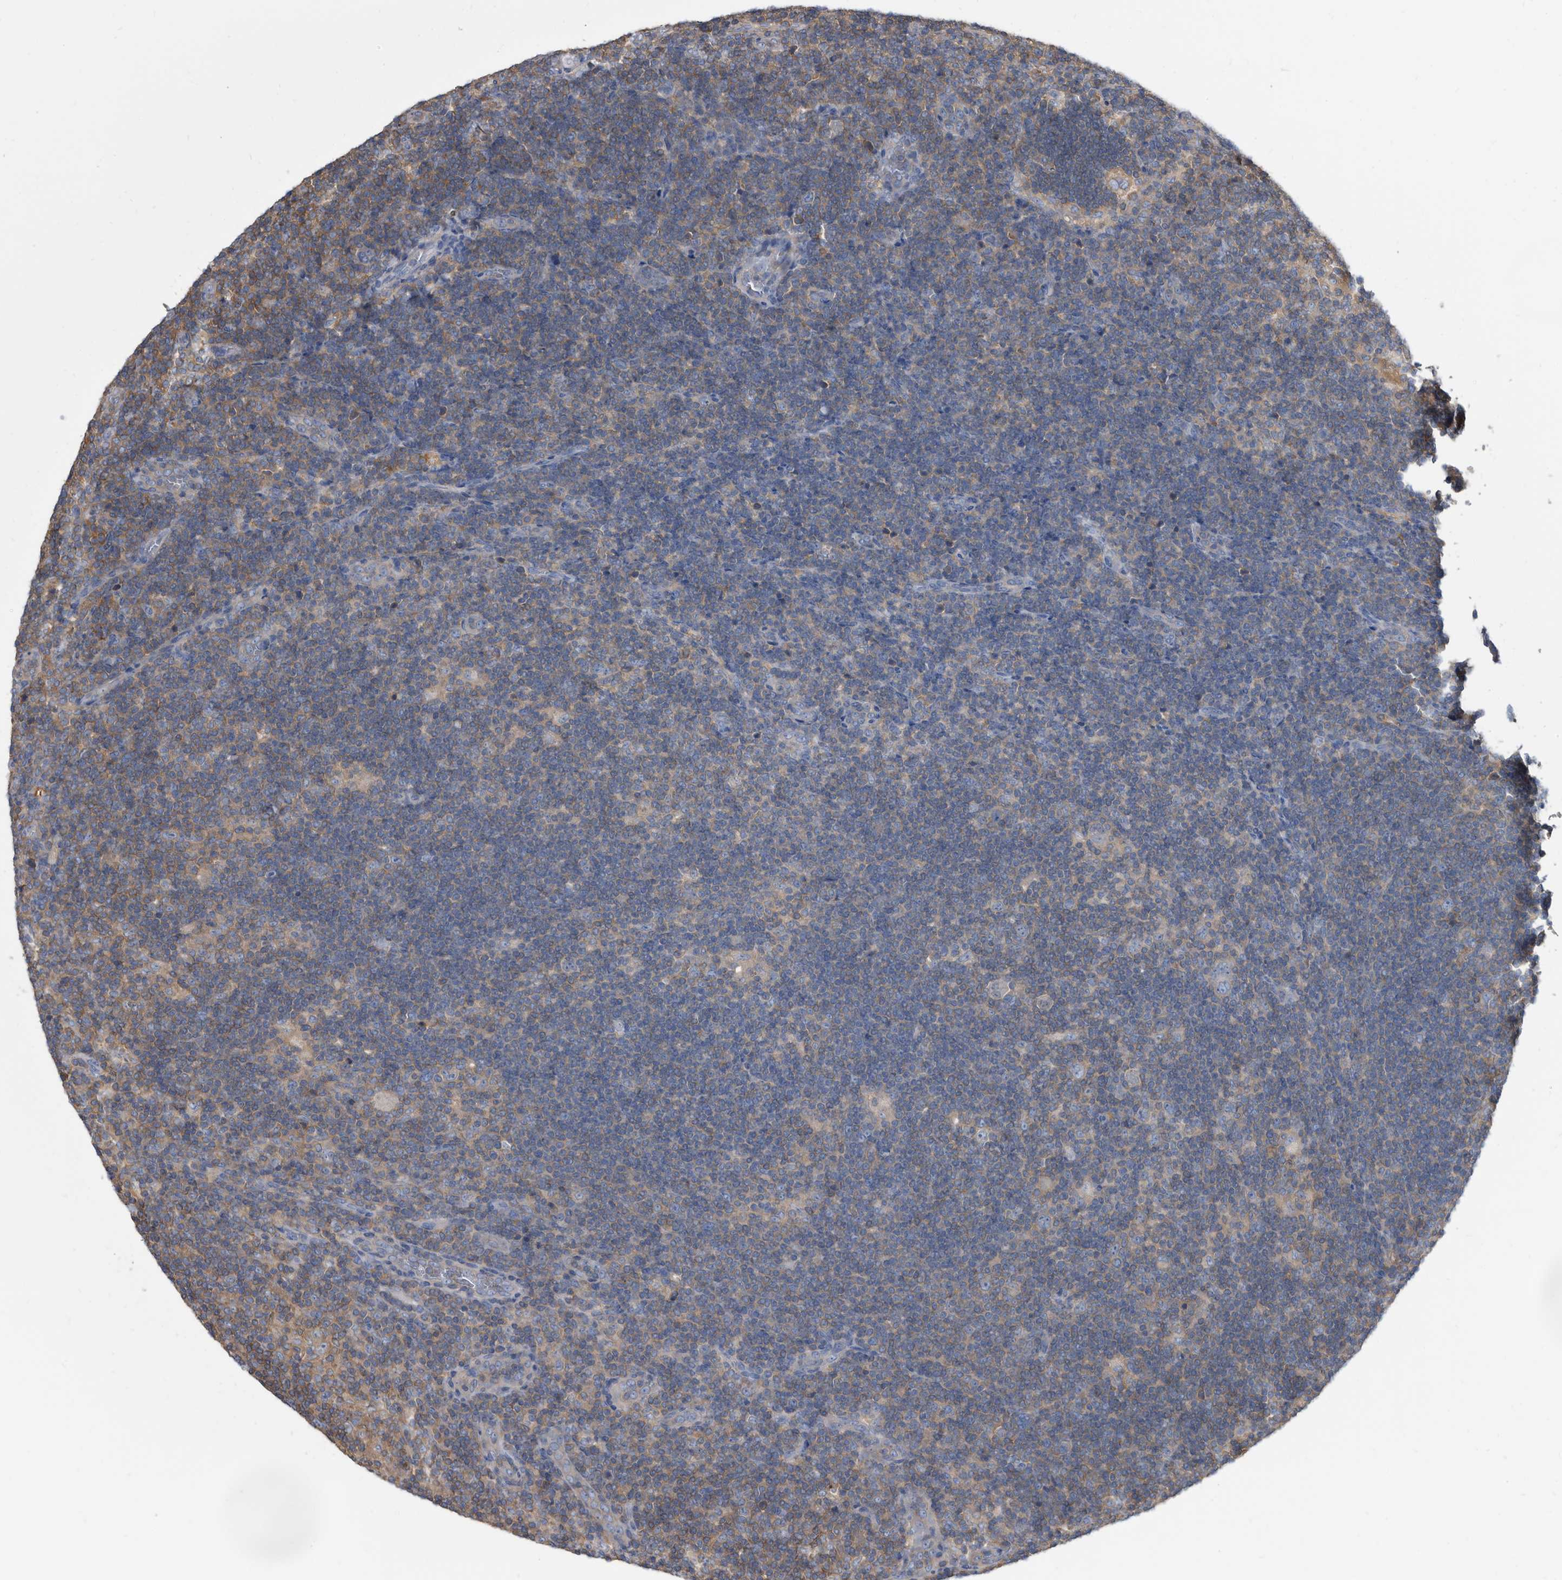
{"staining": {"intensity": "negative", "quantity": "none", "location": "none"}, "tissue": "lymphoma", "cell_type": "Tumor cells", "image_type": "cancer", "snomed": [{"axis": "morphology", "description": "Hodgkin's disease, NOS"}, {"axis": "topography", "description": "Lymph node"}], "caption": "The photomicrograph reveals no significant expression in tumor cells of lymphoma.", "gene": "APEH", "patient": {"sex": "female", "age": 57}}